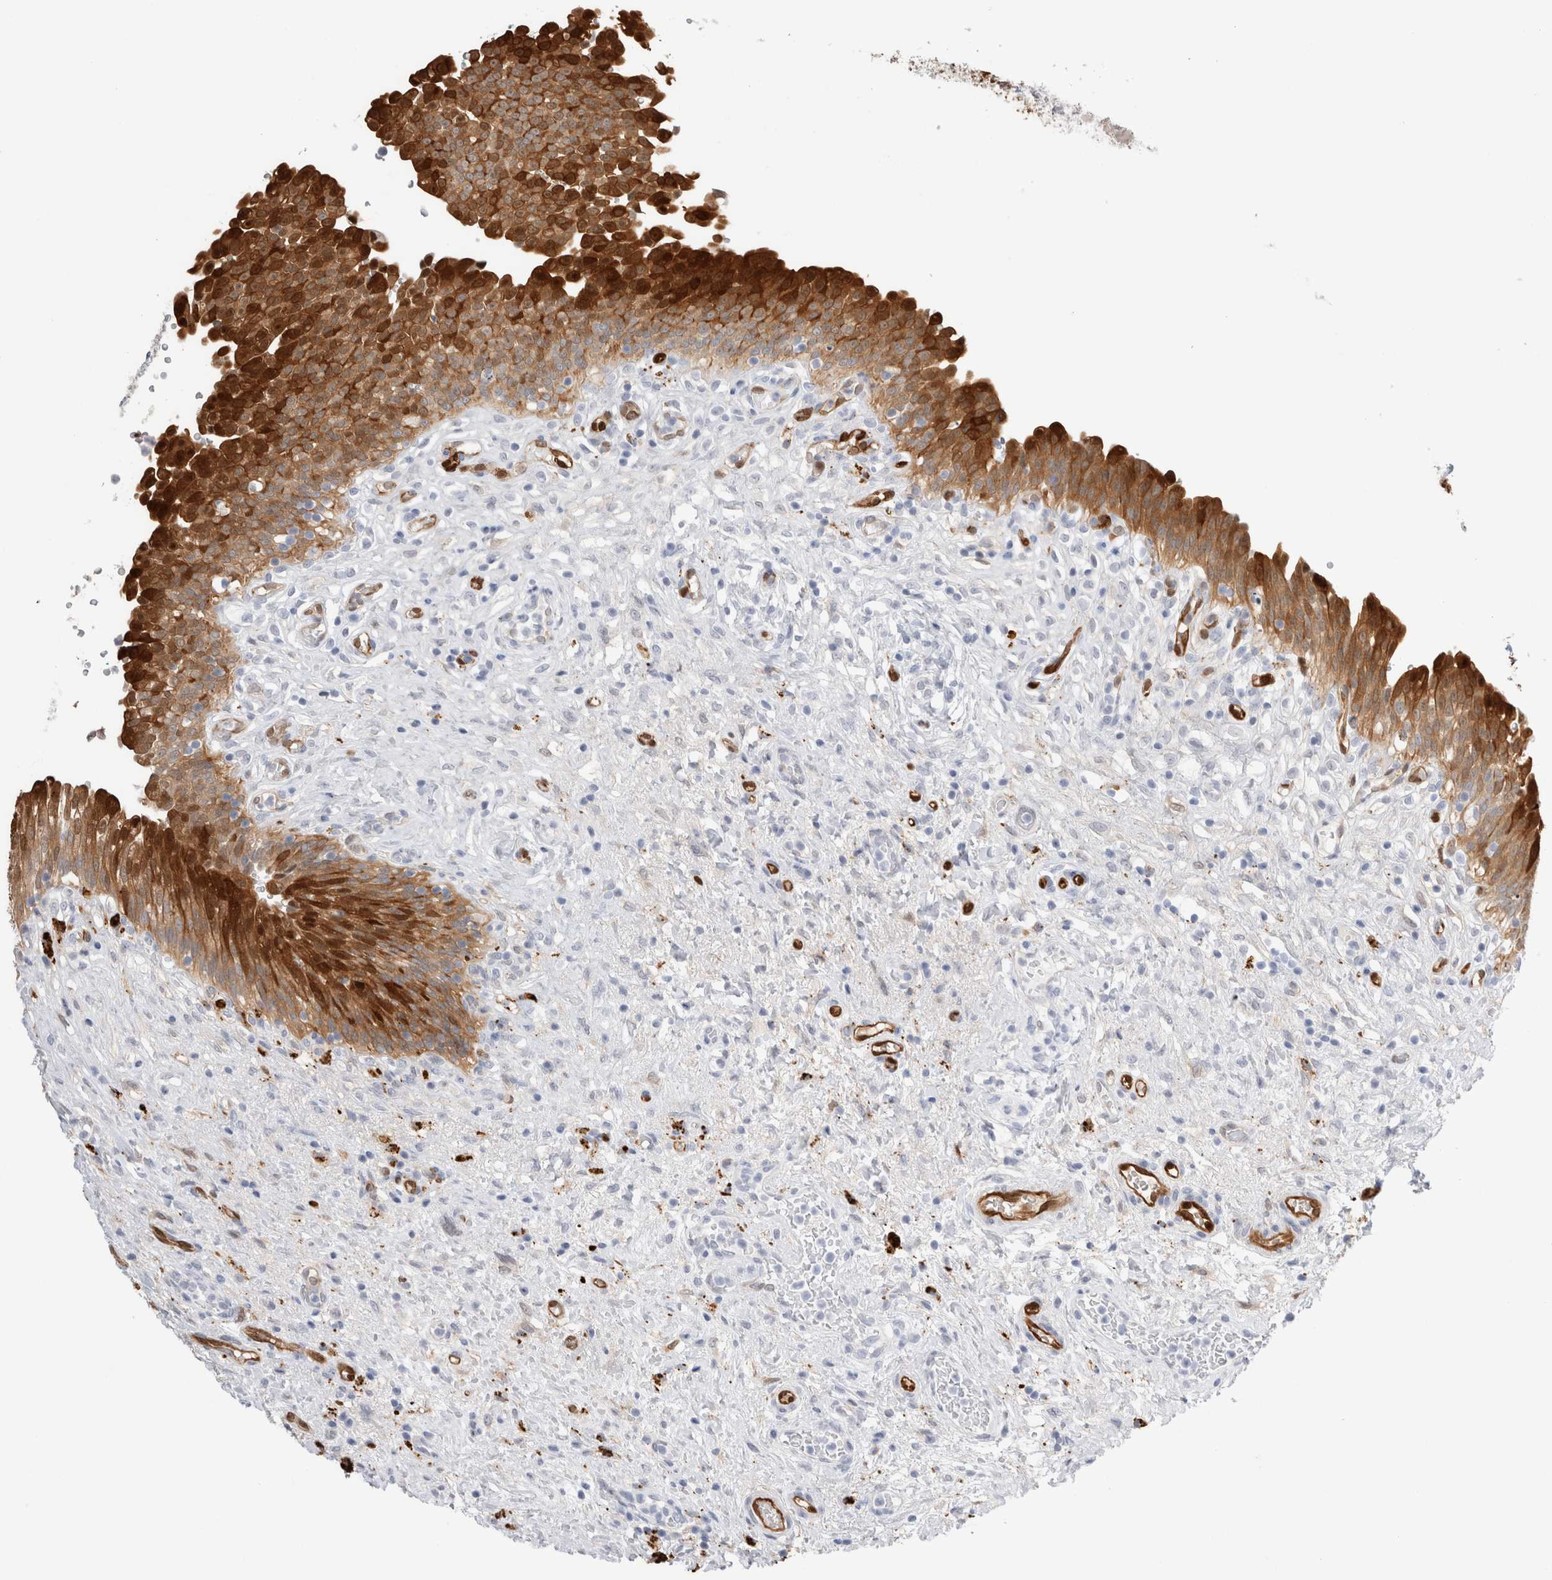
{"staining": {"intensity": "strong", "quantity": ">75%", "location": "cytoplasmic/membranous"}, "tissue": "urinary bladder", "cell_type": "Urothelial cells", "image_type": "normal", "snomed": [{"axis": "morphology", "description": "Urothelial carcinoma, High grade"}, {"axis": "topography", "description": "Urinary bladder"}], "caption": "IHC micrograph of normal human urinary bladder stained for a protein (brown), which demonstrates high levels of strong cytoplasmic/membranous staining in about >75% of urothelial cells.", "gene": "NAPEPLD", "patient": {"sex": "male", "age": 46}}